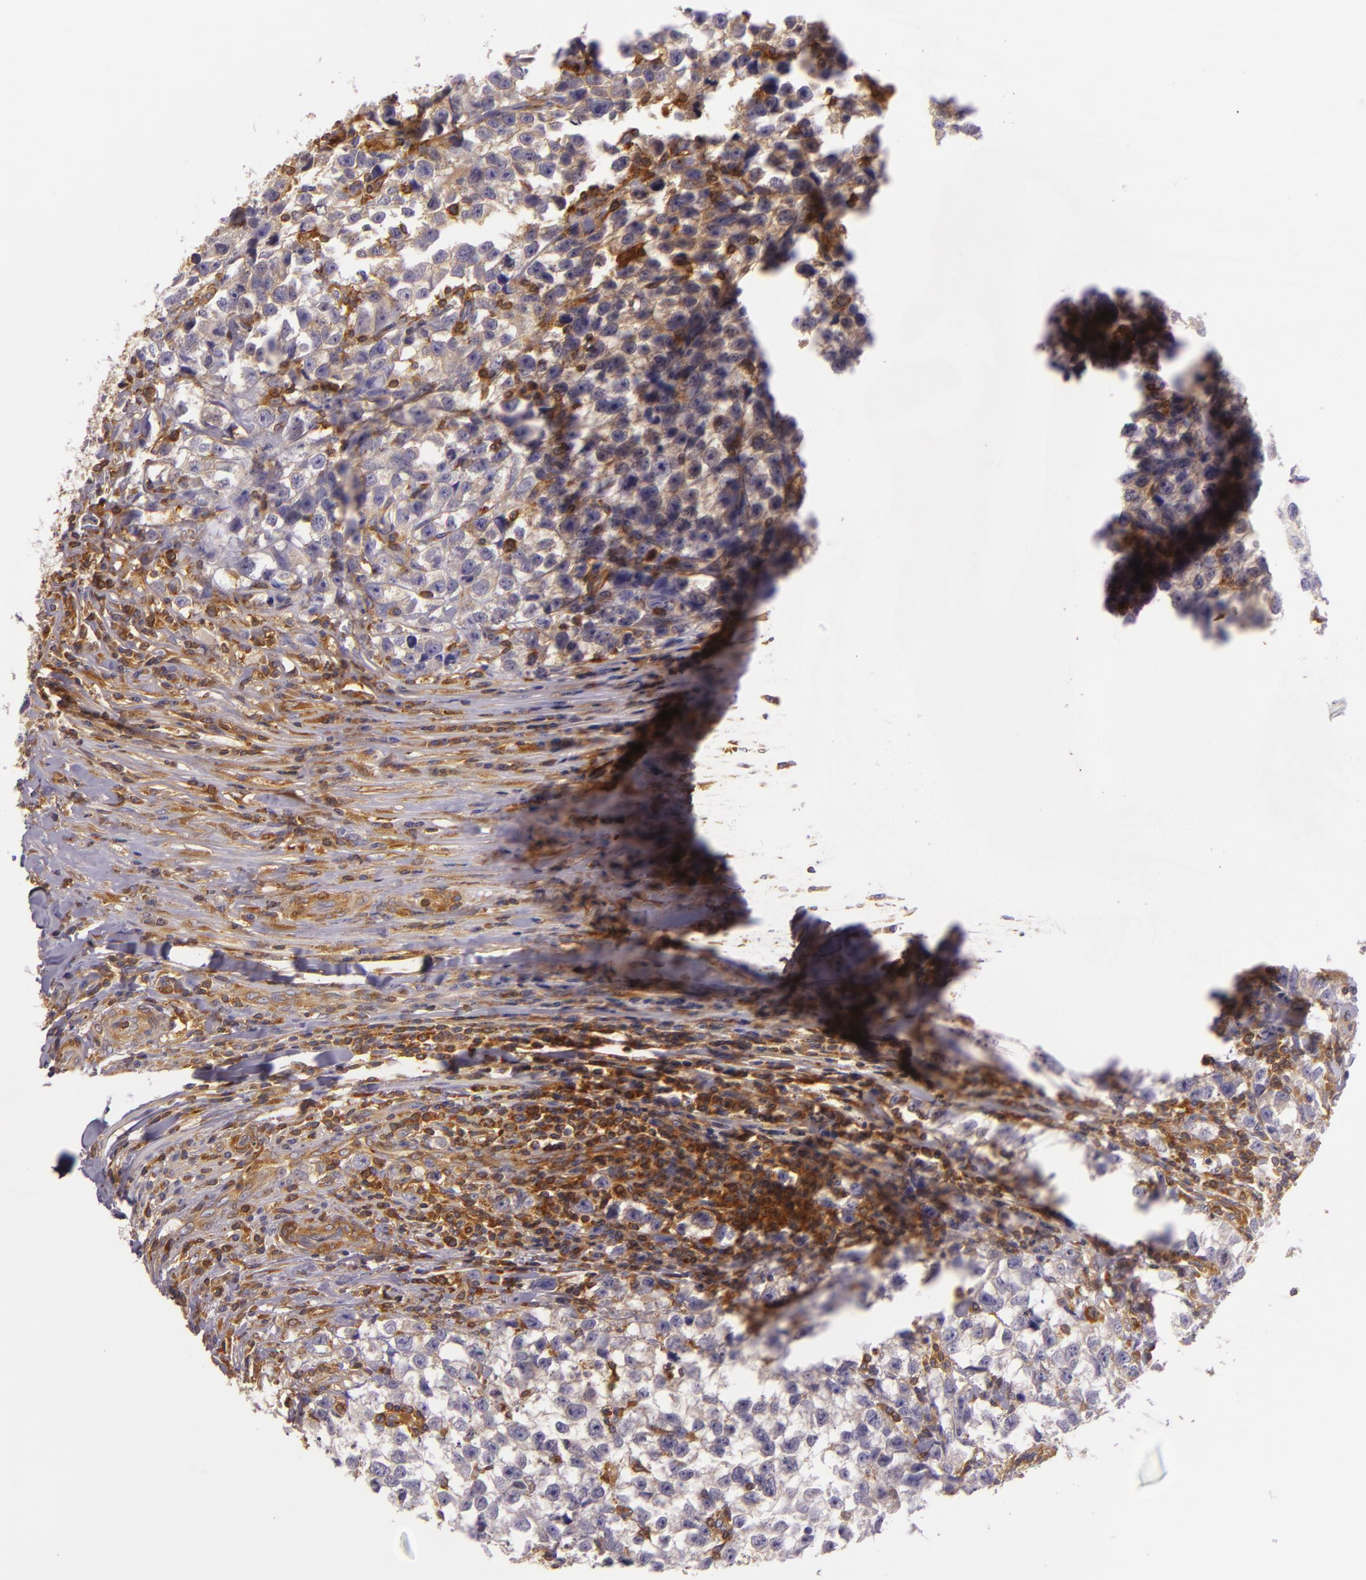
{"staining": {"intensity": "weak", "quantity": "<25%", "location": "cytoplasmic/membranous"}, "tissue": "testis cancer", "cell_type": "Tumor cells", "image_type": "cancer", "snomed": [{"axis": "morphology", "description": "Seminoma, NOS"}, {"axis": "morphology", "description": "Carcinoma, Embryonal, NOS"}, {"axis": "topography", "description": "Testis"}], "caption": "Image shows no protein positivity in tumor cells of embryonal carcinoma (testis) tissue.", "gene": "TLN1", "patient": {"sex": "male", "age": 30}}